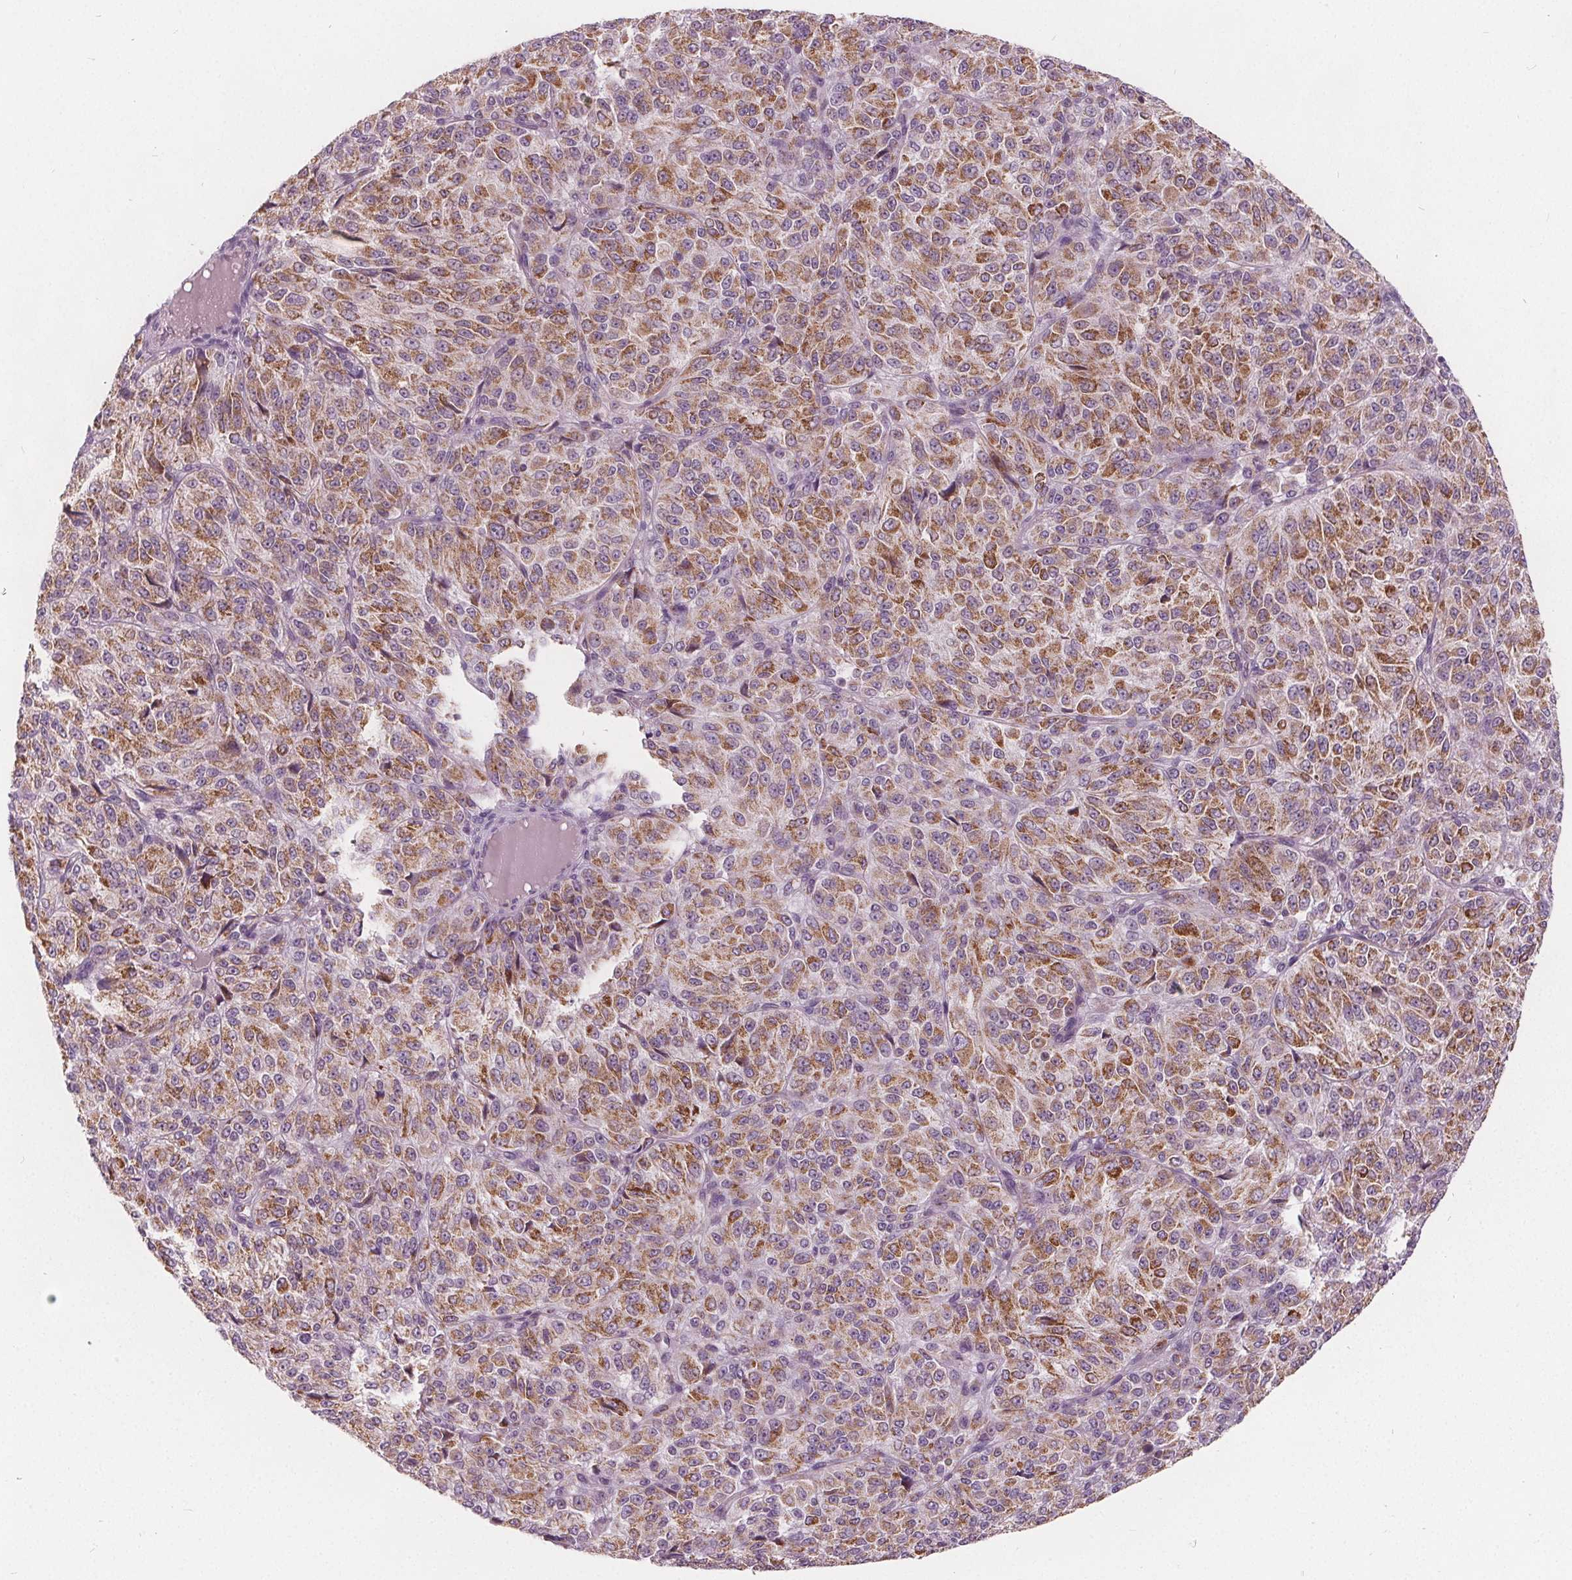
{"staining": {"intensity": "moderate", "quantity": ">75%", "location": "cytoplasmic/membranous"}, "tissue": "melanoma", "cell_type": "Tumor cells", "image_type": "cancer", "snomed": [{"axis": "morphology", "description": "Malignant melanoma, Metastatic site"}, {"axis": "topography", "description": "Brain"}], "caption": "A histopathology image of human malignant melanoma (metastatic site) stained for a protein reveals moderate cytoplasmic/membranous brown staining in tumor cells. Nuclei are stained in blue.", "gene": "ECI2", "patient": {"sex": "female", "age": 56}}